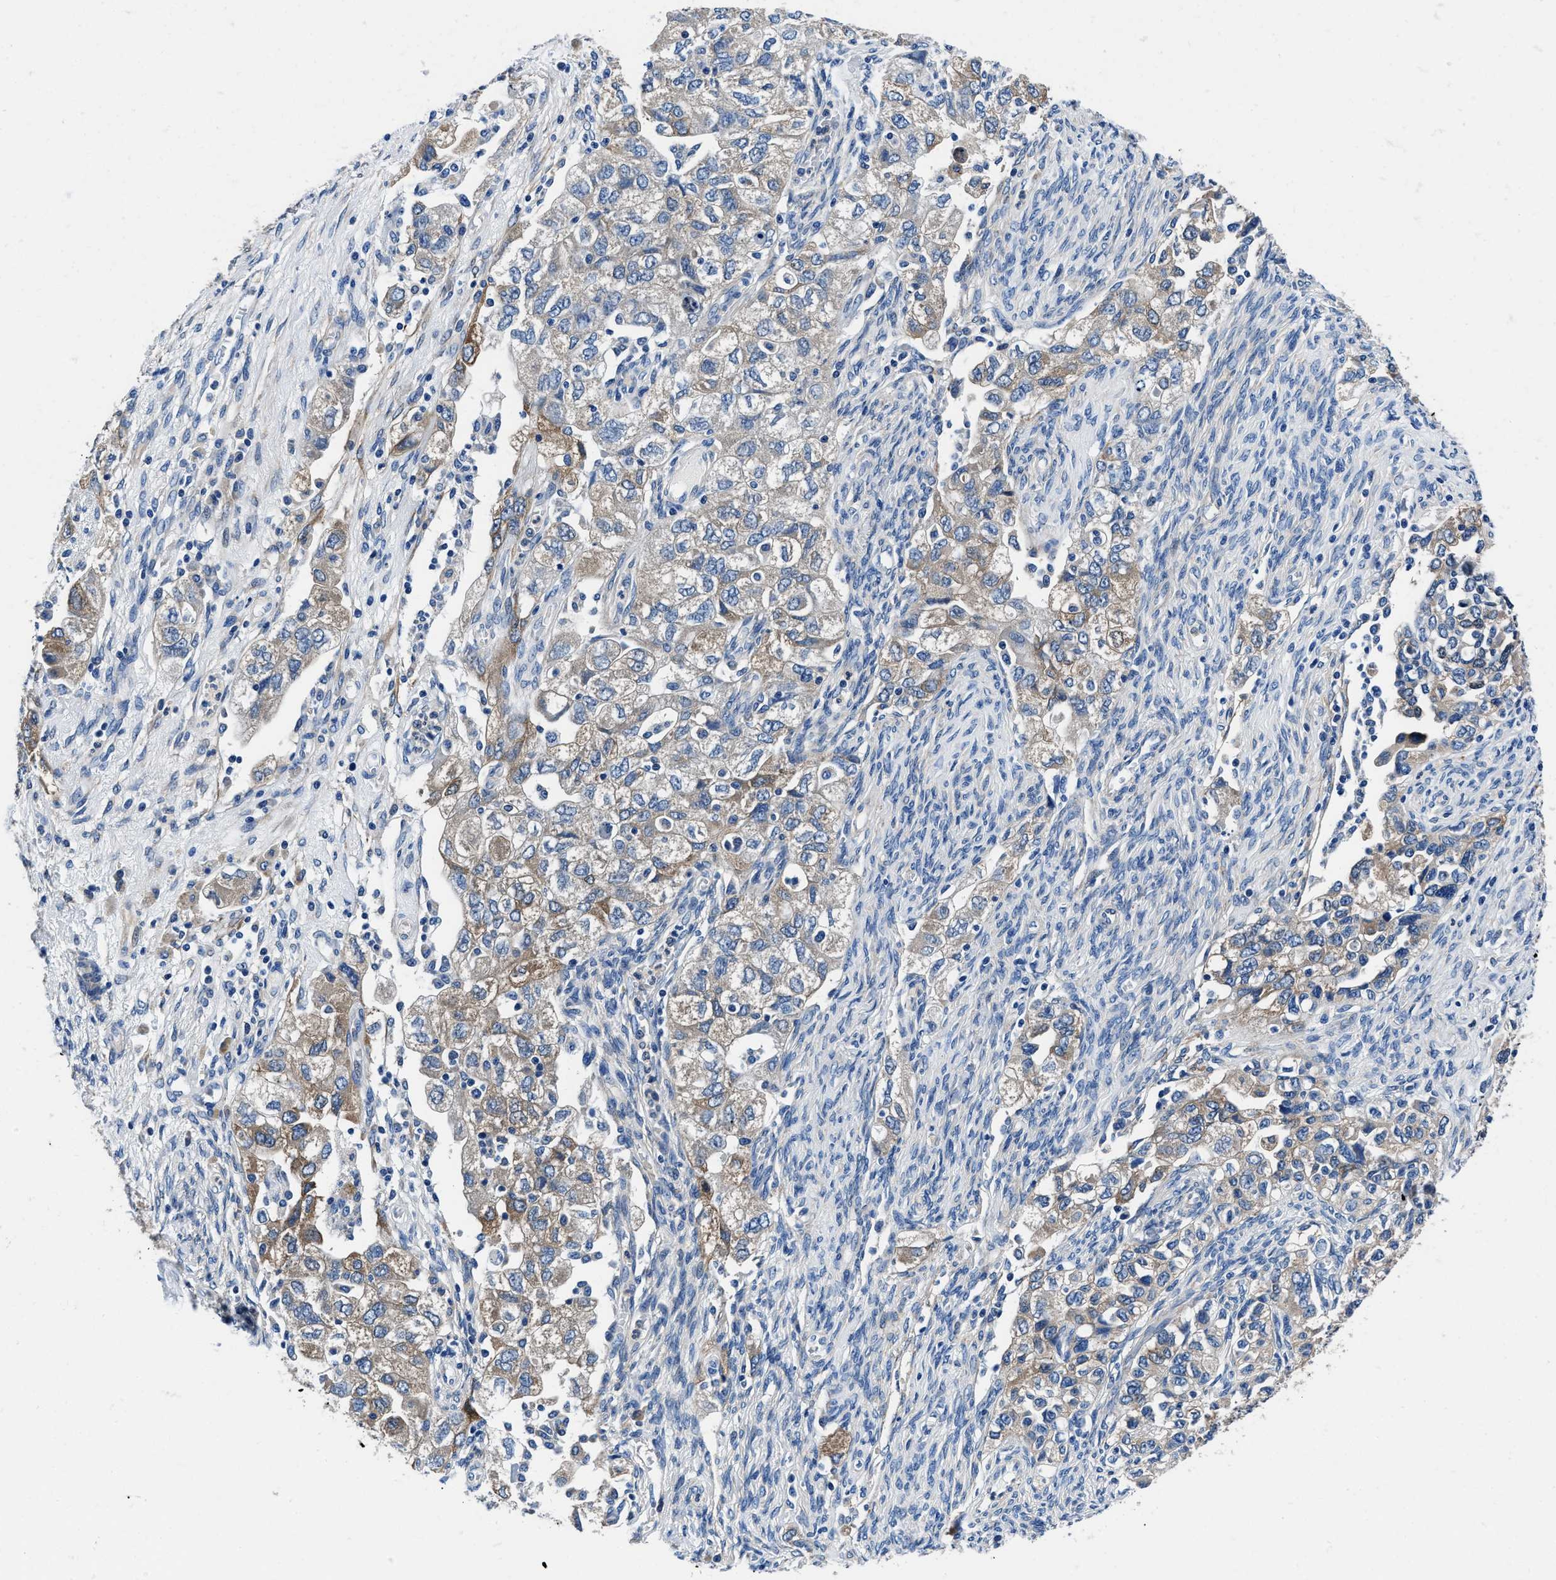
{"staining": {"intensity": "weak", "quantity": ">75%", "location": "cytoplasmic/membranous"}, "tissue": "ovarian cancer", "cell_type": "Tumor cells", "image_type": "cancer", "snomed": [{"axis": "morphology", "description": "Carcinoma, NOS"}, {"axis": "morphology", "description": "Cystadenocarcinoma, serous, NOS"}, {"axis": "topography", "description": "Ovary"}], "caption": "A photomicrograph showing weak cytoplasmic/membranous staining in about >75% of tumor cells in ovarian cancer, as visualized by brown immunohistochemical staining.", "gene": "NEU1", "patient": {"sex": "female", "age": 69}}